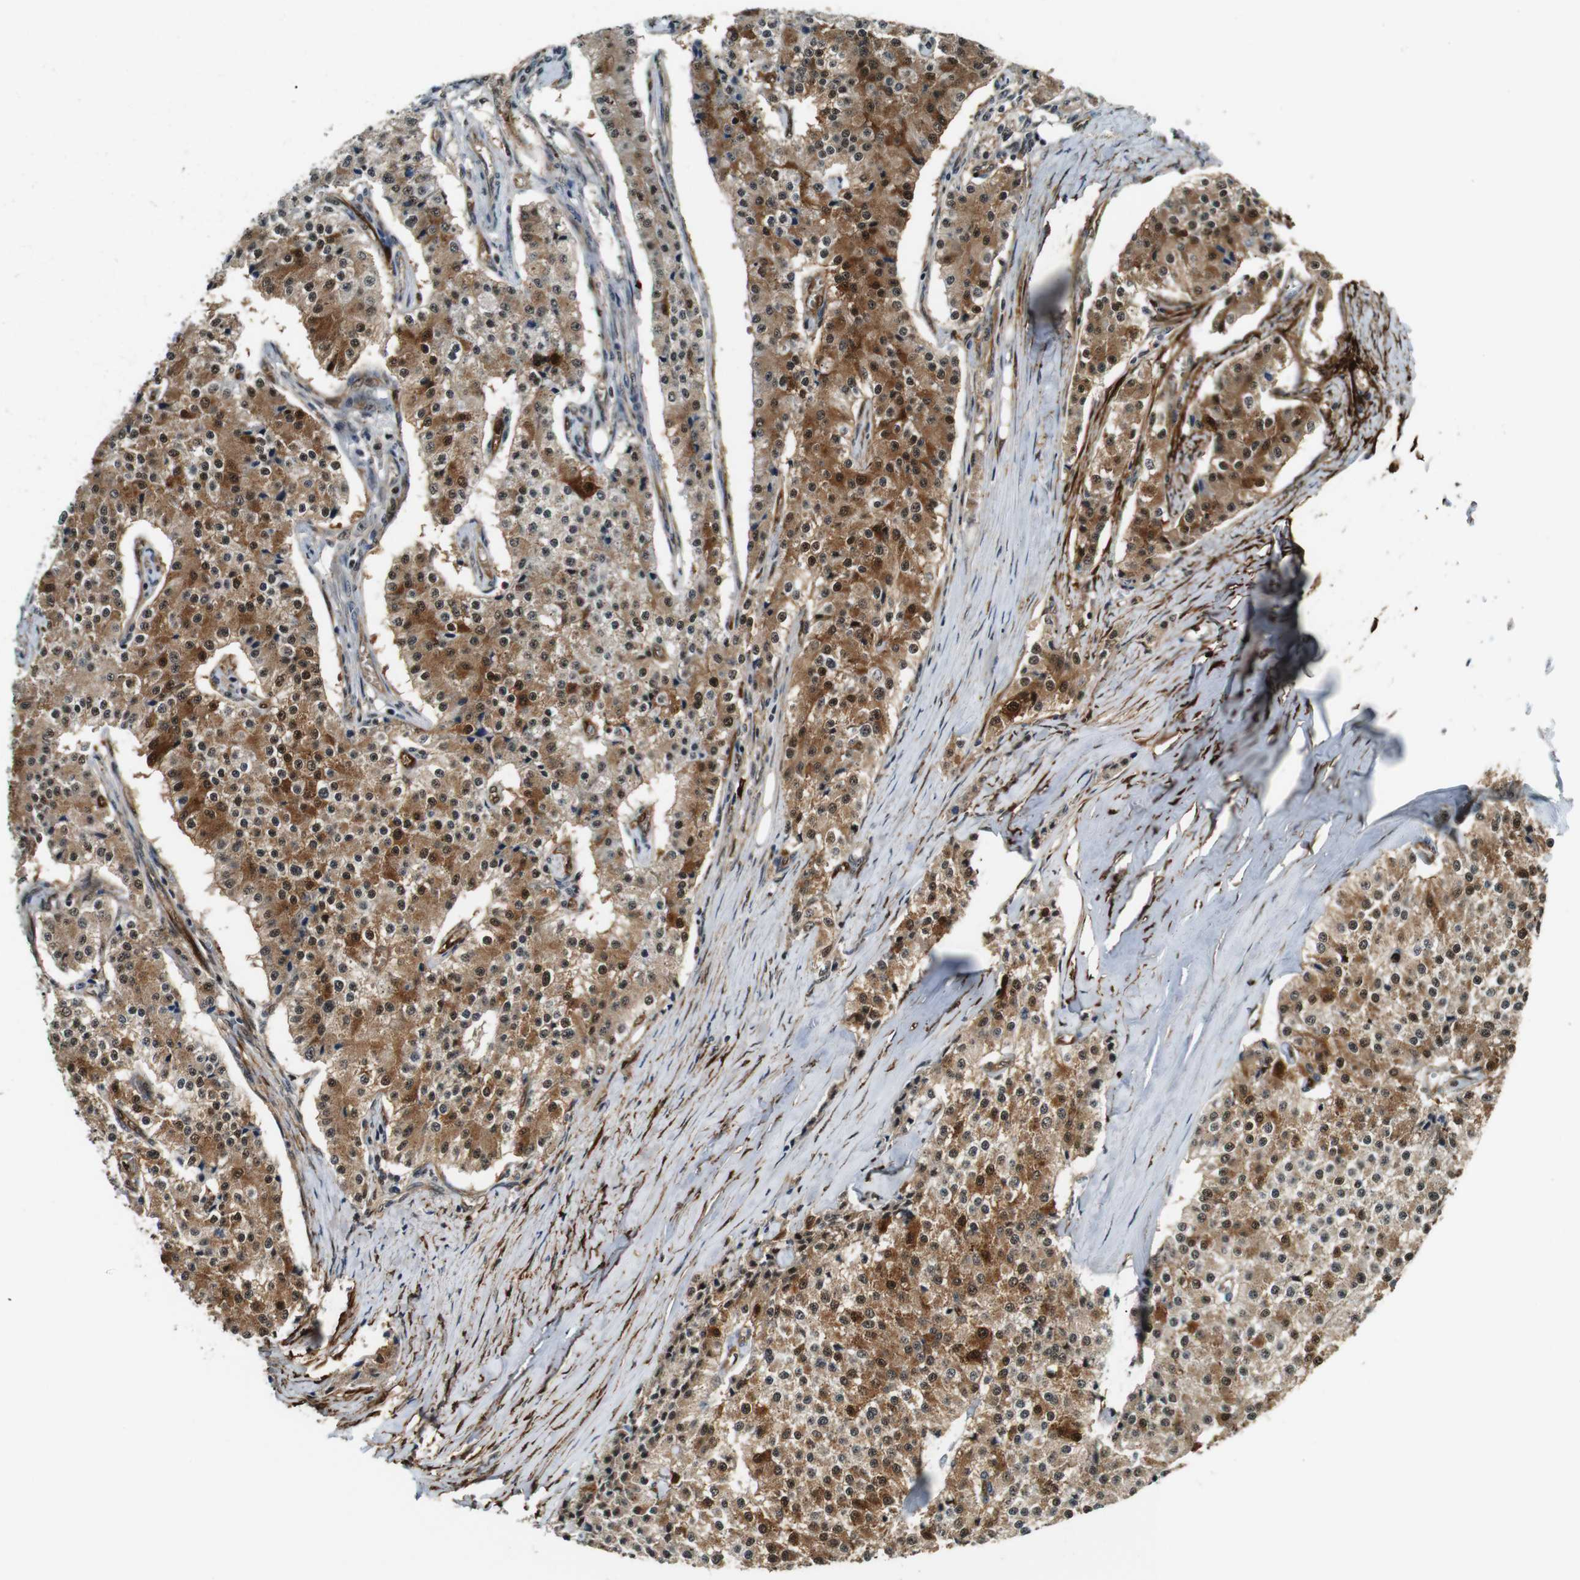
{"staining": {"intensity": "moderate", "quantity": ">75%", "location": "cytoplasmic/membranous,nuclear"}, "tissue": "carcinoid", "cell_type": "Tumor cells", "image_type": "cancer", "snomed": [{"axis": "morphology", "description": "Carcinoid, malignant, NOS"}, {"axis": "topography", "description": "Colon"}], "caption": "Immunohistochemical staining of human carcinoid demonstrates medium levels of moderate cytoplasmic/membranous and nuclear expression in approximately >75% of tumor cells.", "gene": "LXN", "patient": {"sex": "female", "age": 52}}